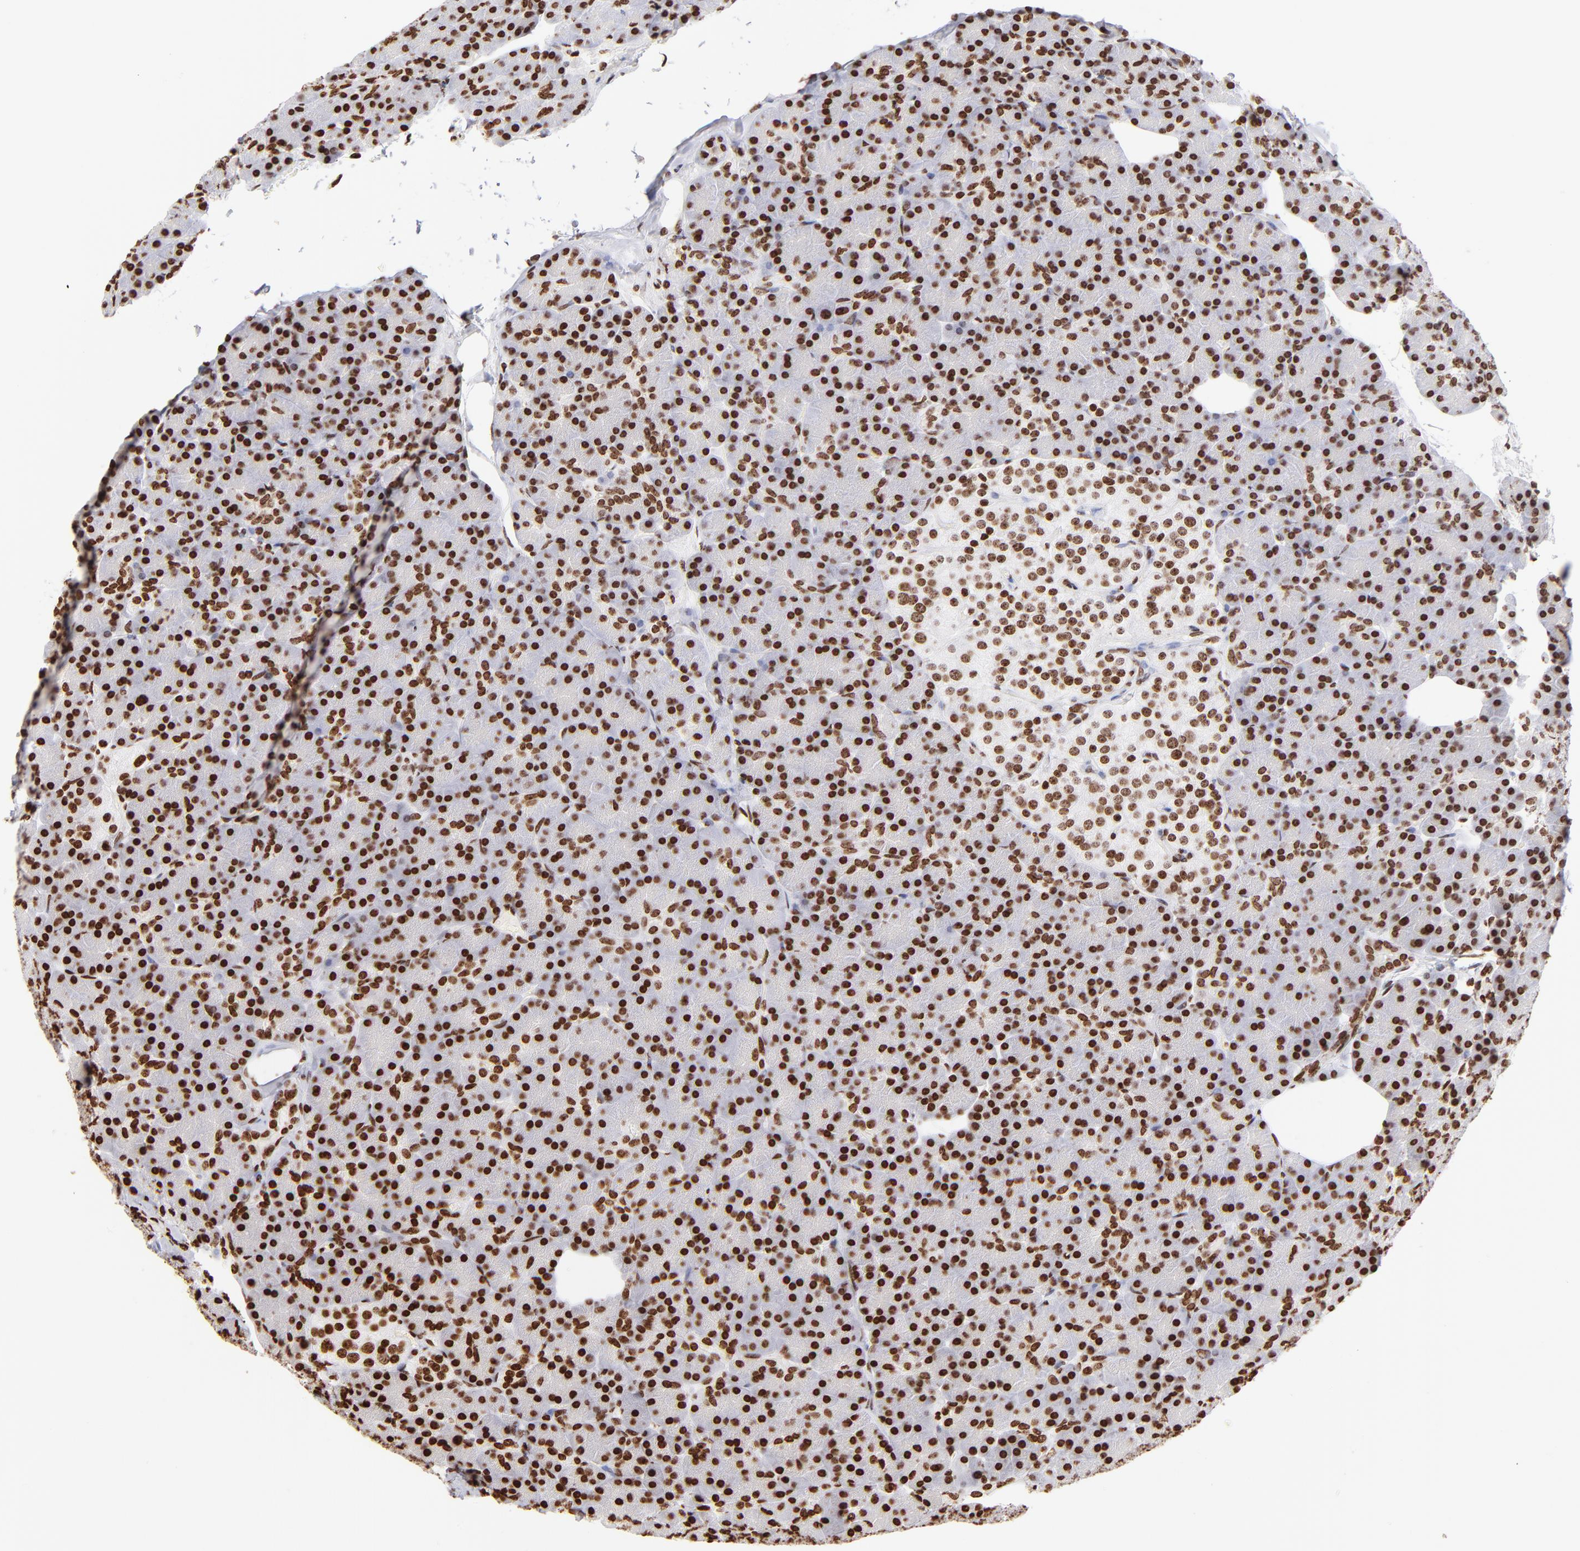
{"staining": {"intensity": "strong", "quantity": ">75%", "location": "nuclear"}, "tissue": "pancreas", "cell_type": "Exocrine glandular cells", "image_type": "normal", "snomed": [{"axis": "morphology", "description": "Normal tissue, NOS"}, {"axis": "topography", "description": "Pancreas"}], "caption": "Exocrine glandular cells reveal high levels of strong nuclear positivity in approximately >75% of cells in normal human pancreas.", "gene": "RTL4", "patient": {"sex": "female", "age": 43}}